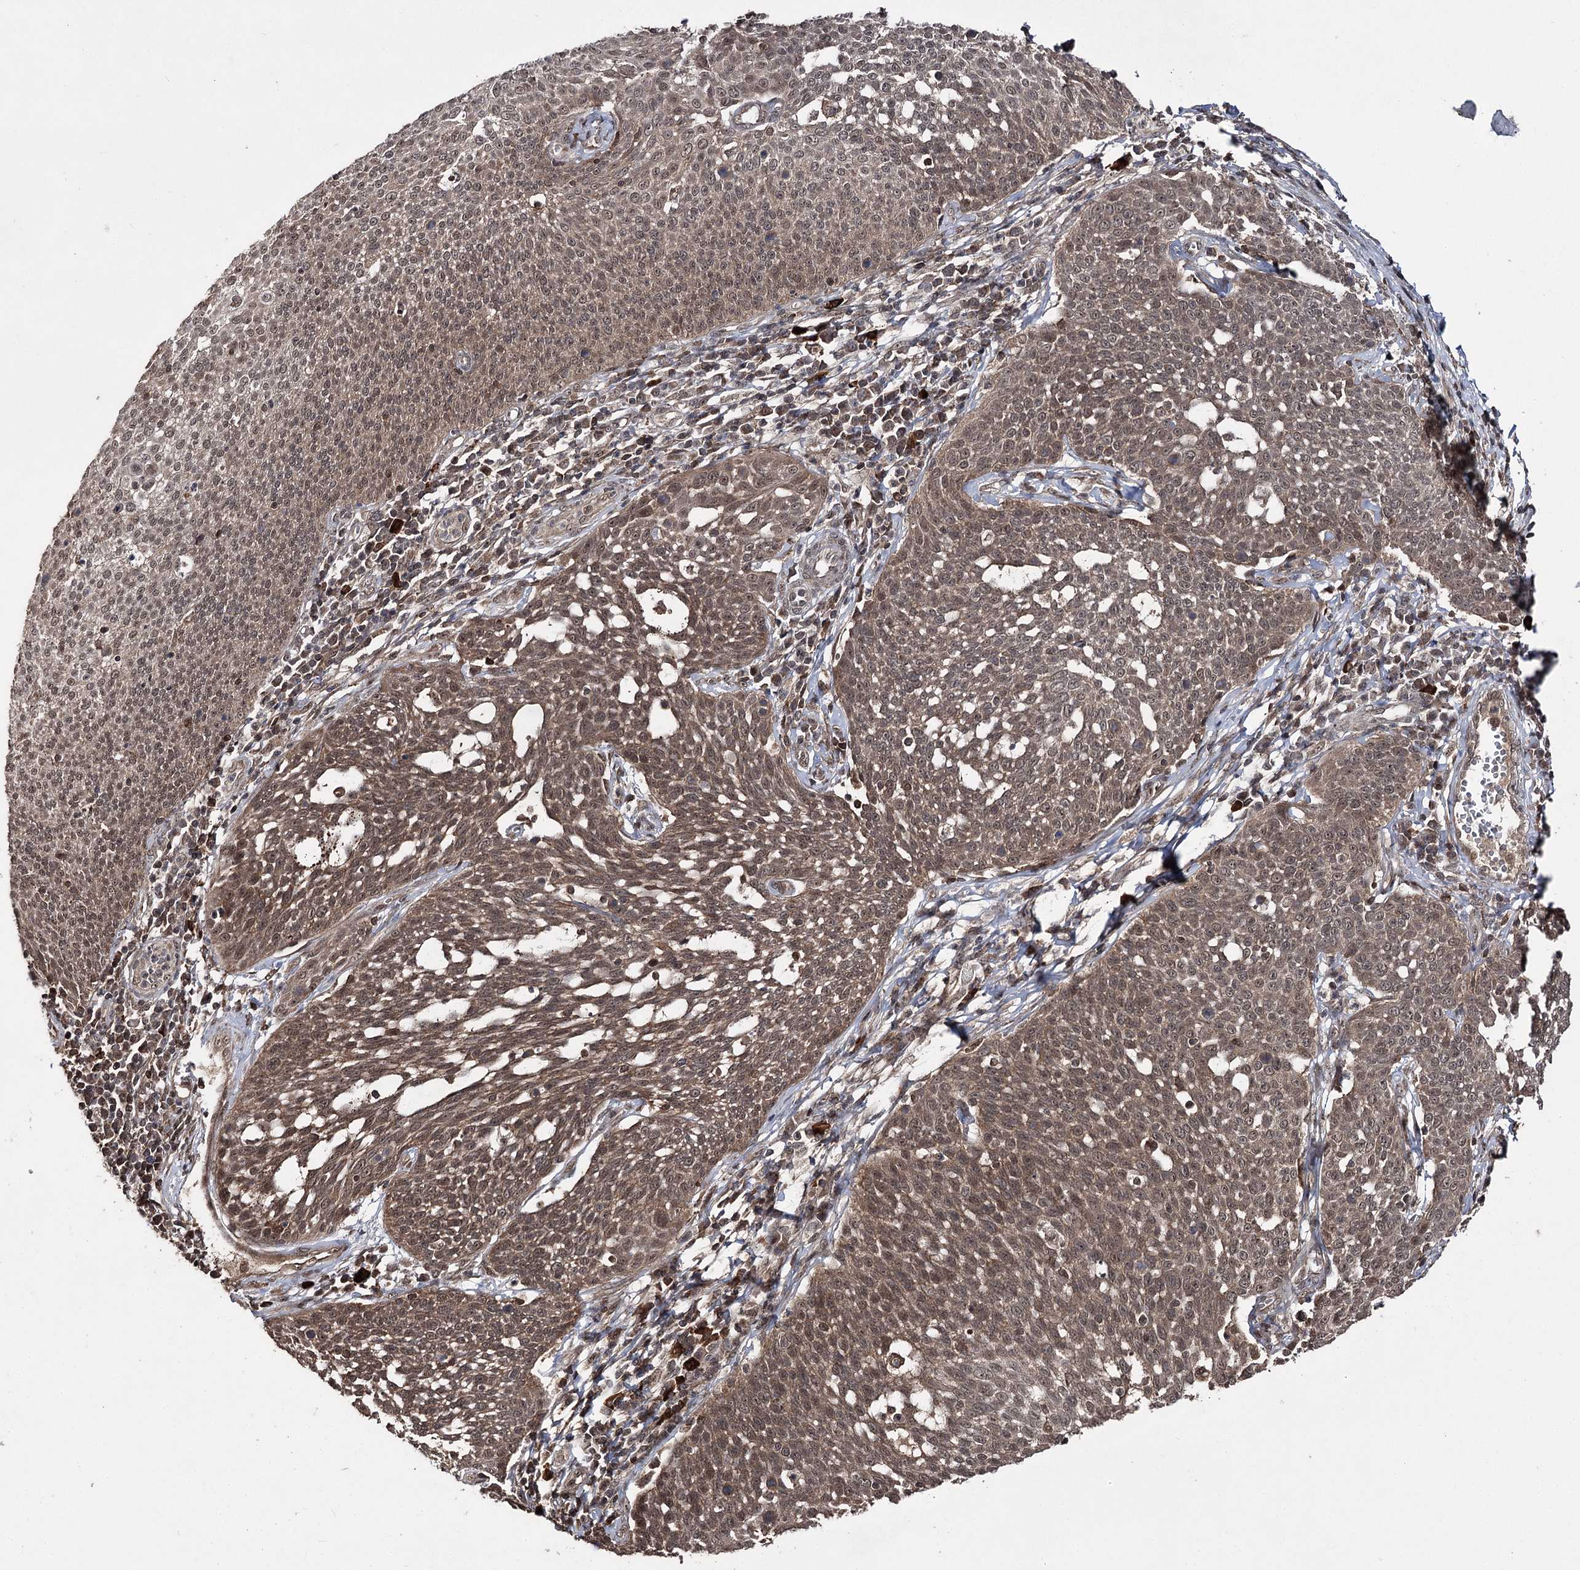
{"staining": {"intensity": "moderate", "quantity": ">75%", "location": "cytoplasmic/membranous,nuclear"}, "tissue": "cervical cancer", "cell_type": "Tumor cells", "image_type": "cancer", "snomed": [{"axis": "morphology", "description": "Squamous cell carcinoma, NOS"}, {"axis": "topography", "description": "Cervix"}], "caption": "A brown stain highlights moderate cytoplasmic/membranous and nuclear positivity of a protein in cervical squamous cell carcinoma tumor cells.", "gene": "FAM53B", "patient": {"sex": "female", "age": 34}}